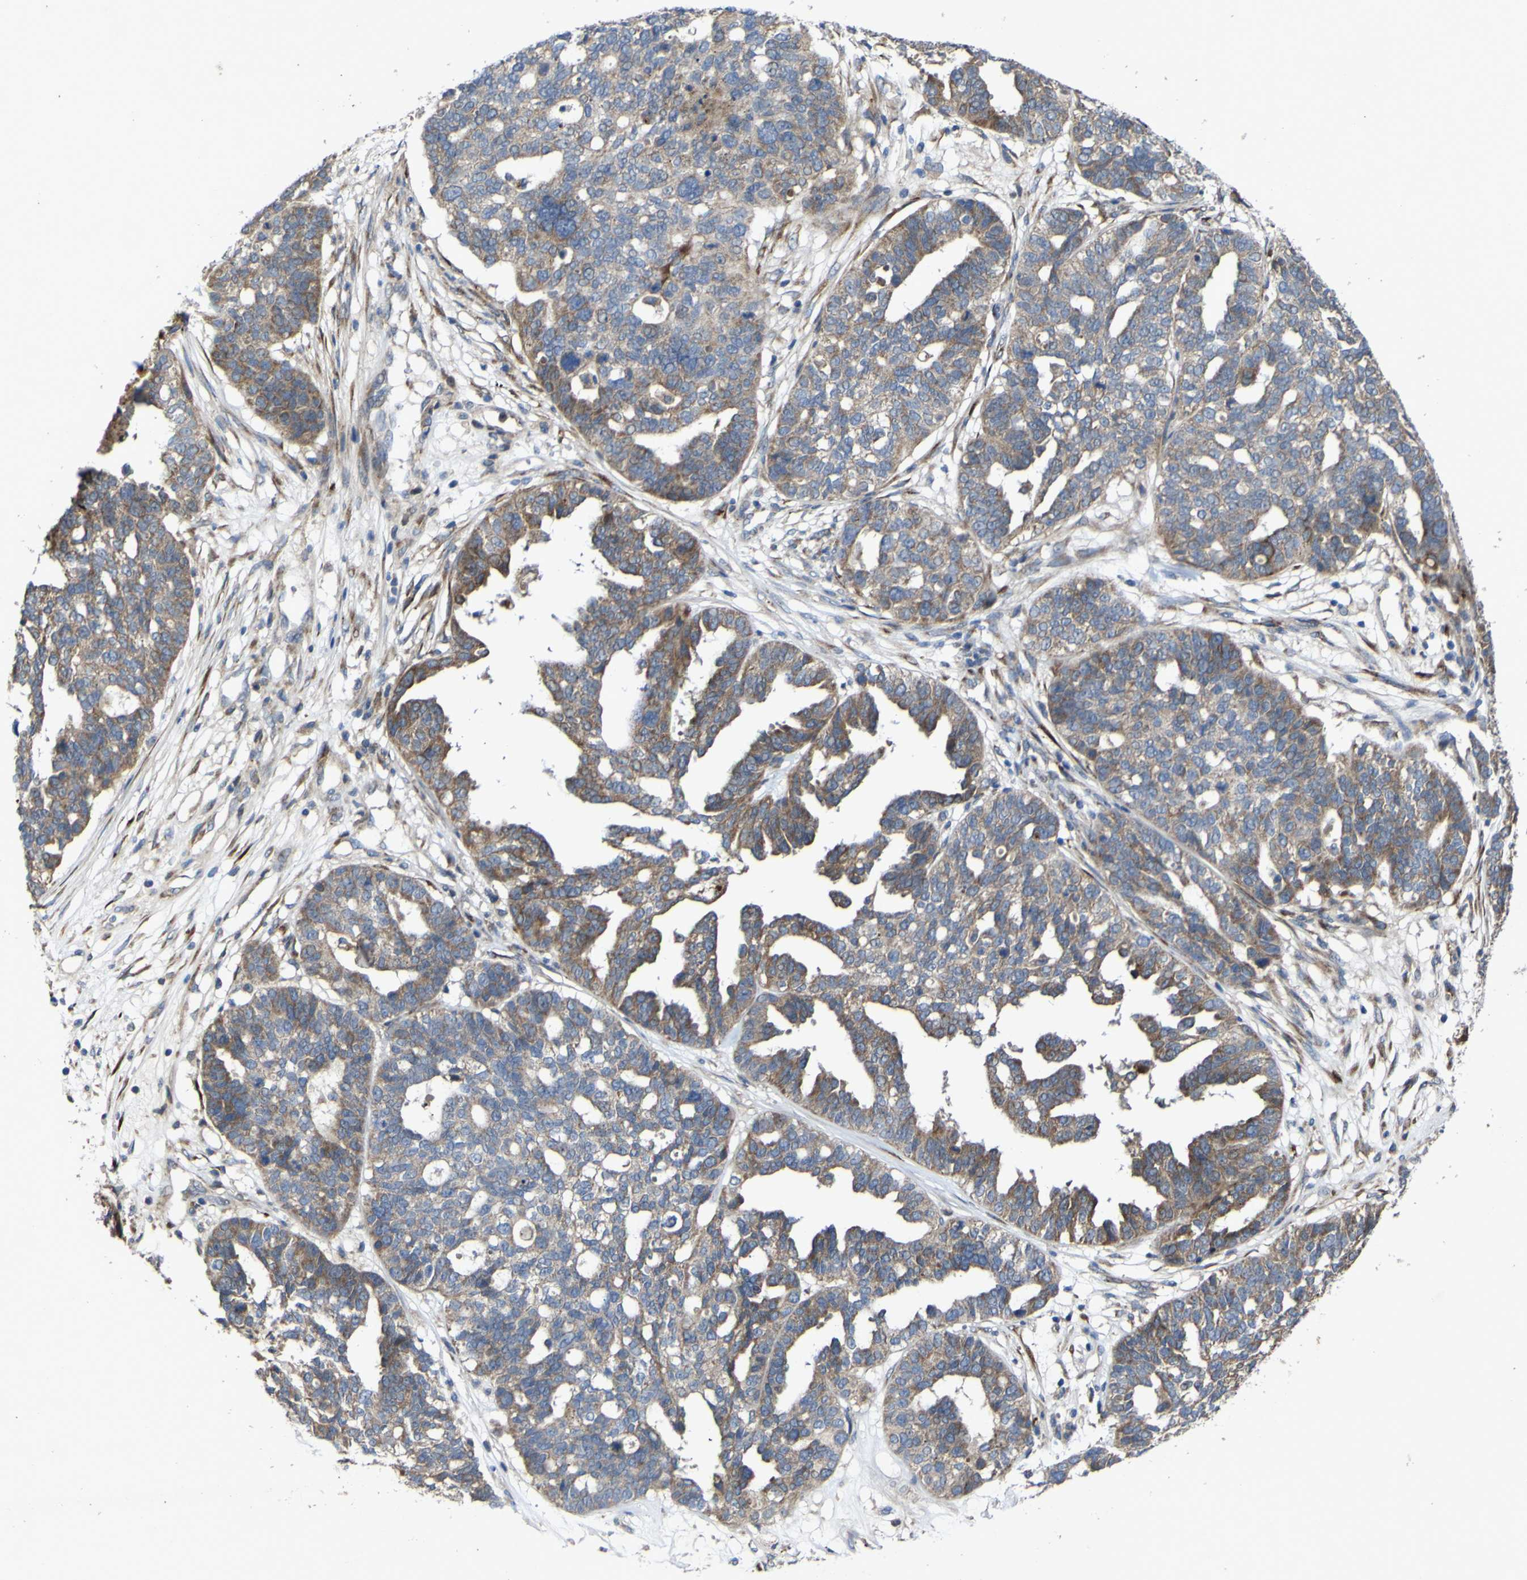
{"staining": {"intensity": "moderate", "quantity": ">75%", "location": "cytoplasmic/membranous"}, "tissue": "ovarian cancer", "cell_type": "Tumor cells", "image_type": "cancer", "snomed": [{"axis": "morphology", "description": "Cystadenocarcinoma, serous, NOS"}, {"axis": "topography", "description": "Ovary"}], "caption": "Ovarian cancer was stained to show a protein in brown. There is medium levels of moderate cytoplasmic/membranous staining in approximately >75% of tumor cells.", "gene": "IRAK2", "patient": {"sex": "female", "age": 59}}